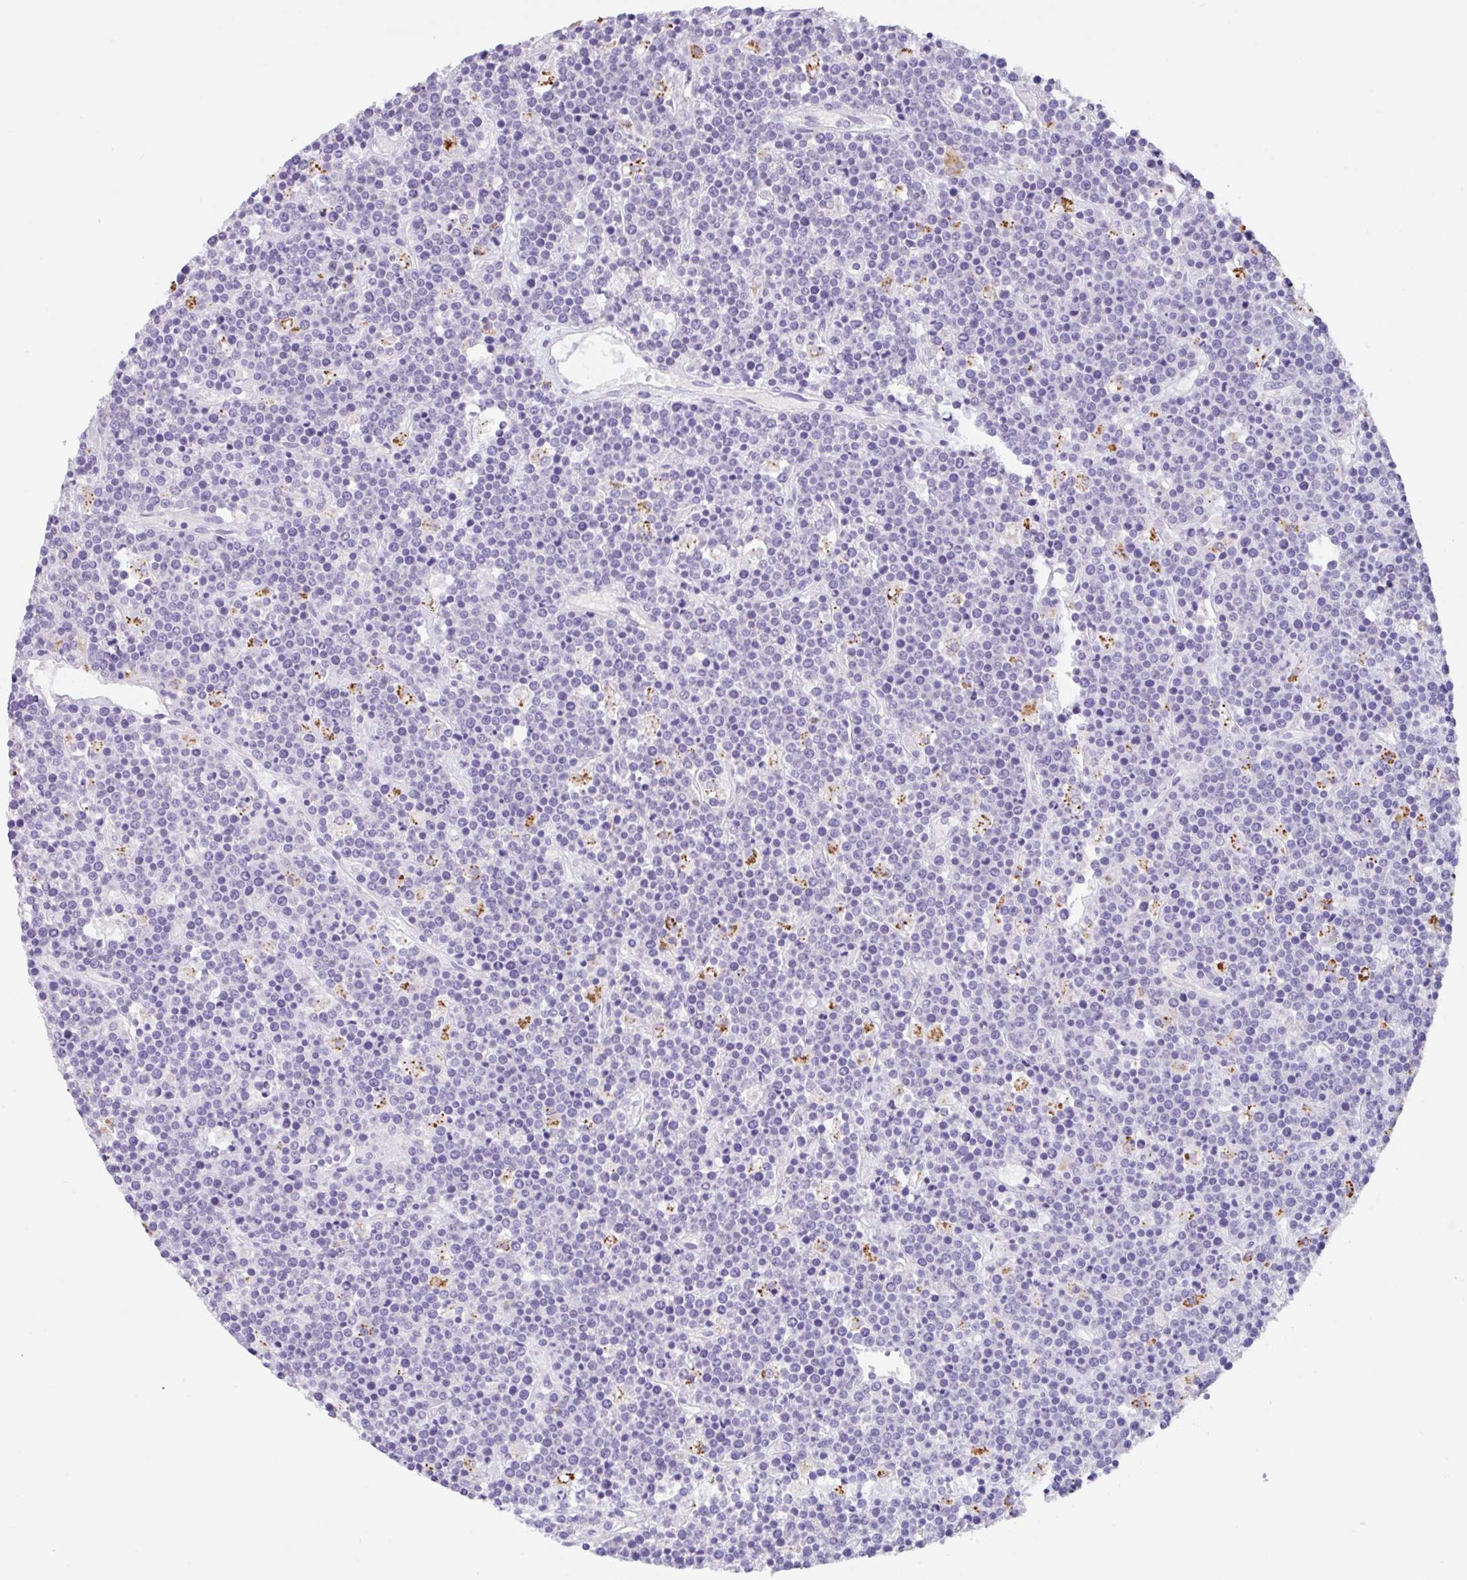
{"staining": {"intensity": "negative", "quantity": "none", "location": "none"}, "tissue": "lymphoma", "cell_type": "Tumor cells", "image_type": "cancer", "snomed": [{"axis": "morphology", "description": "Malignant lymphoma, non-Hodgkin's type, High grade"}, {"axis": "topography", "description": "Ovary"}], "caption": "Image shows no protein staining in tumor cells of lymphoma tissue. (Immunohistochemistry, brightfield microscopy, high magnification).", "gene": "TRAF4", "patient": {"sex": "female", "age": 56}}